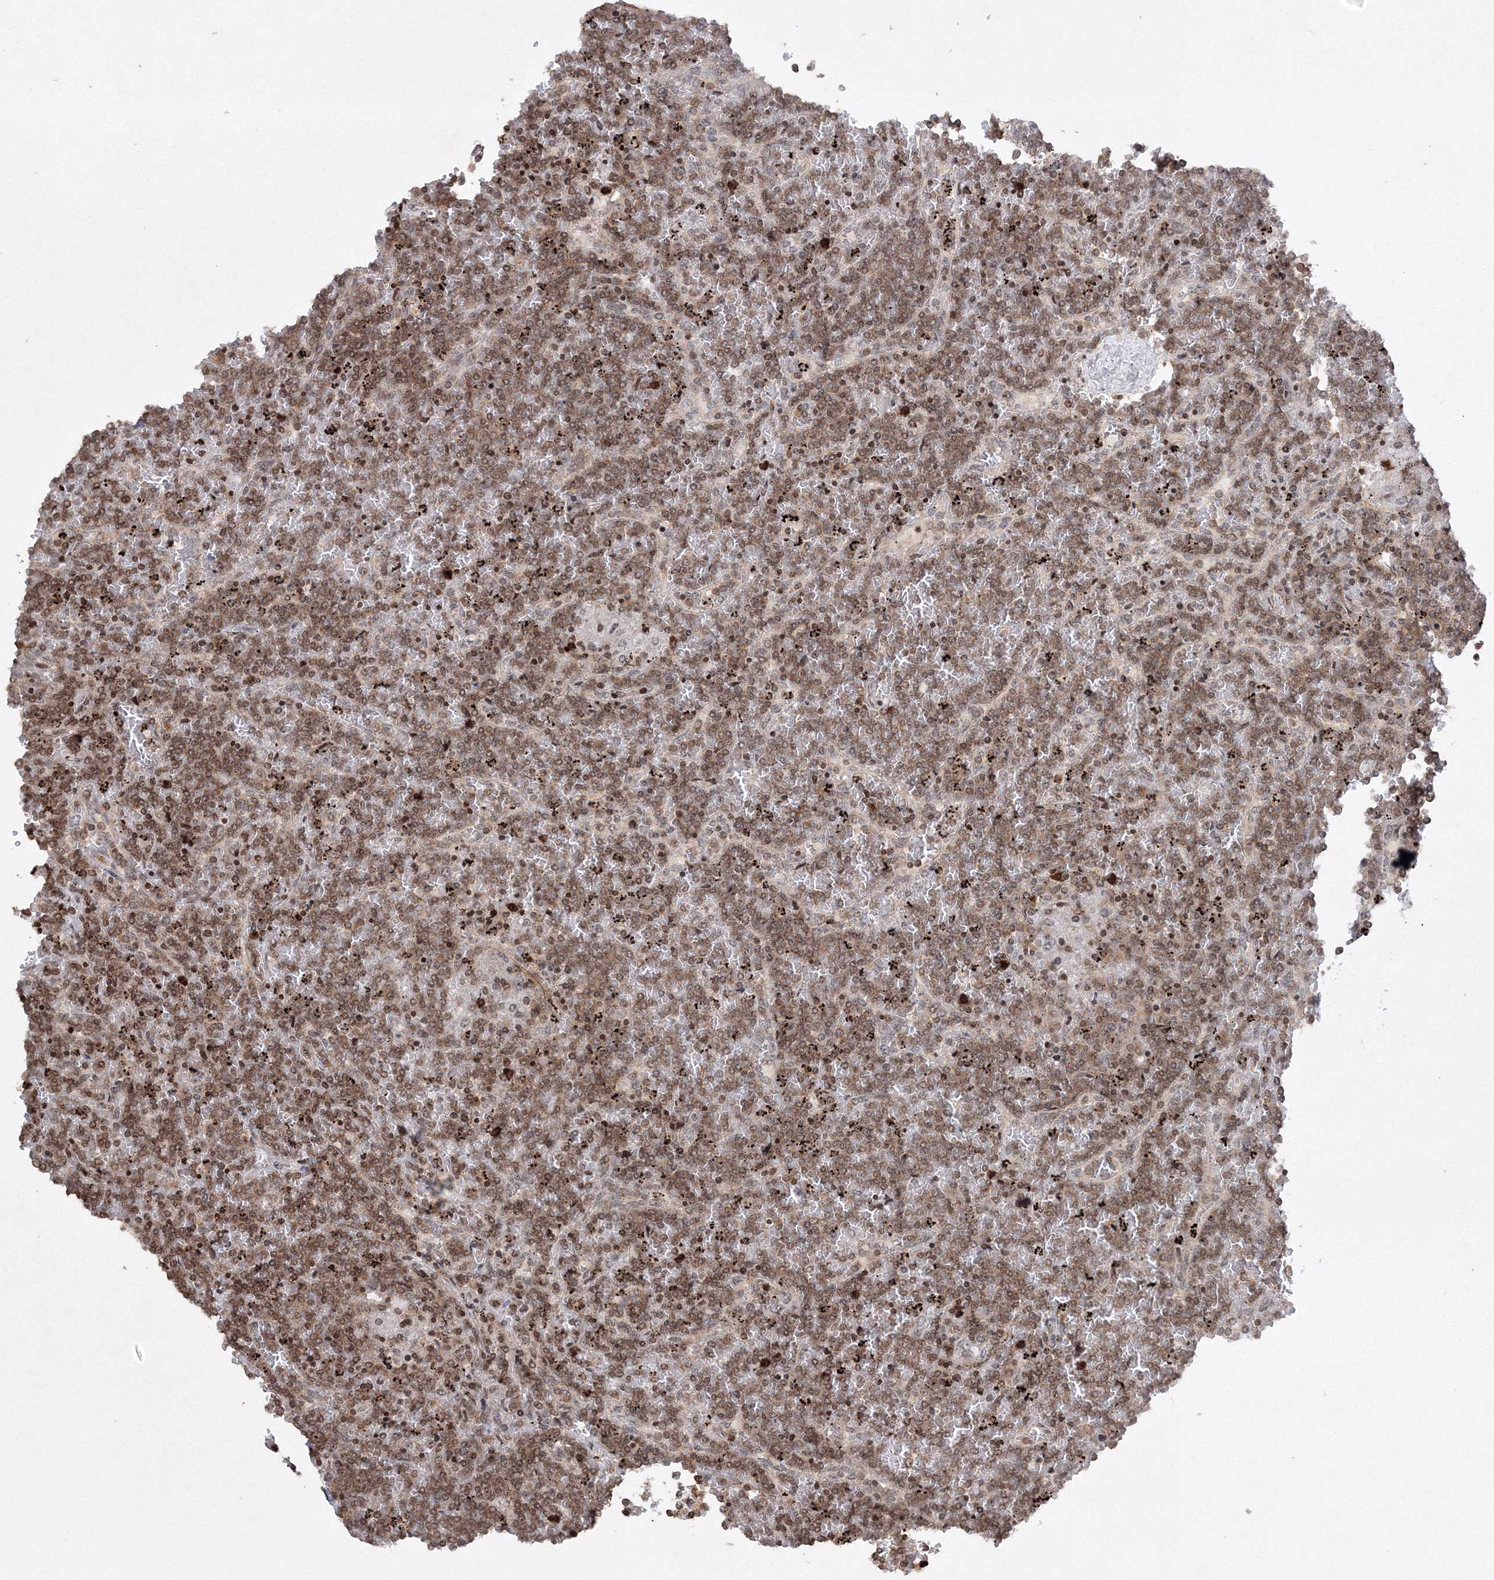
{"staining": {"intensity": "moderate", "quantity": ">75%", "location": "cytoplasmic/membranous,nuclear"}, "tissue": "lymphoma", "cell_type": "Tumor cells", "image_type": "cancer", "snomed": [{"axis": "morphology", "description": "Malignant lymphoma, non-Hodgkin's type, Low grade"}, {"axis": "topography", "description": "Spleen"}], "caption": "Immunohistochemistry of malignant lymphoma, non-Hodgkin's type (low-grade) exhibits medium levels of moderate cytoplasmic/membranous and nuclear staining in about >75% of tumor cells. Nuclei are stained in blue.", "gene": "MKRN2", "patient": {"sex": "female", "age": 19}}